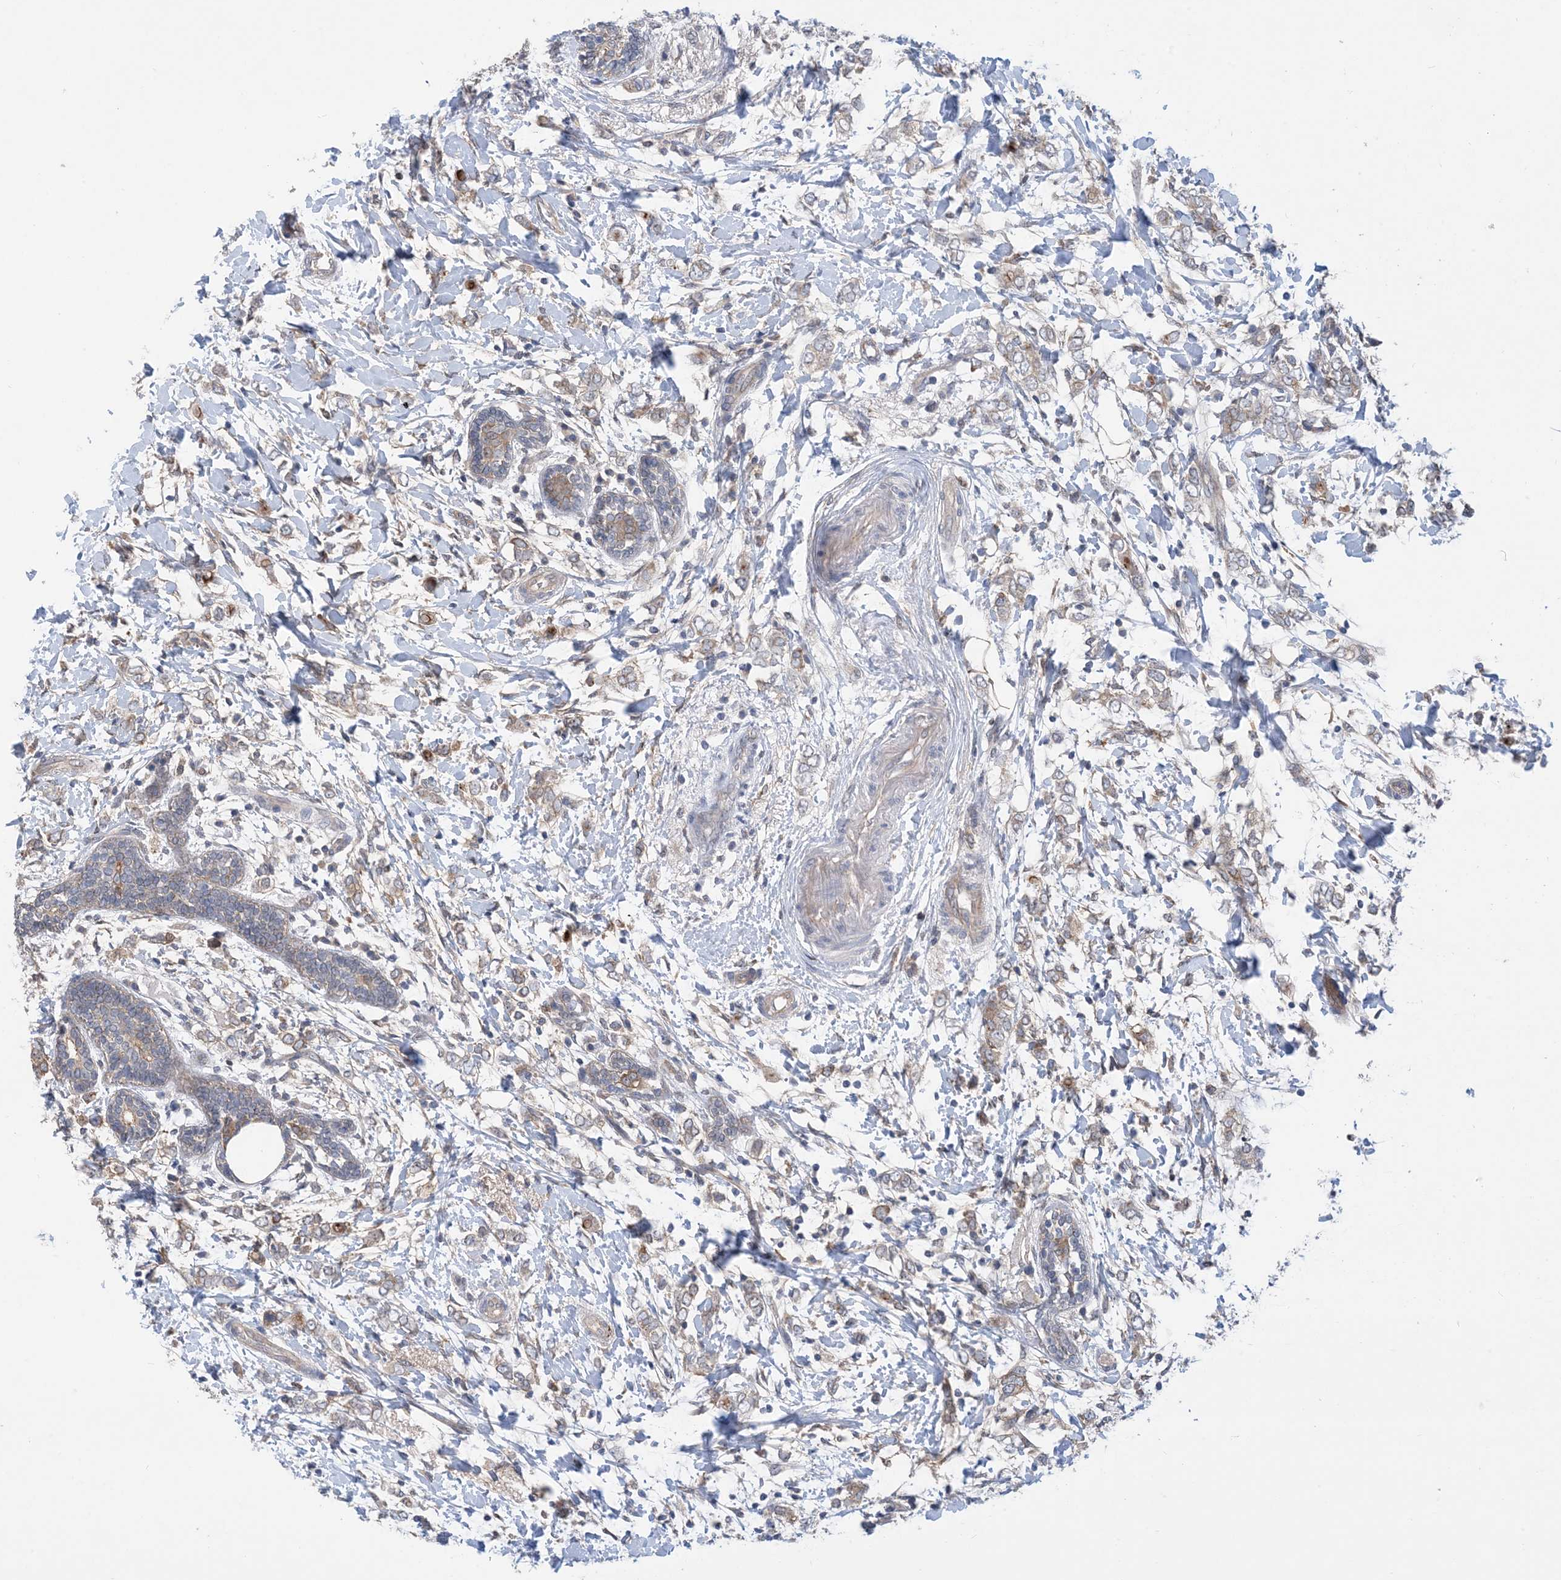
{"staining": {"intensity": "weak", "quantity": "25%-75%", "location": "cytoplasmic/membranous"}, "tissue": "breast cancer", "cell_type": "Tumor cells", "image_type": "cancer", "snomed": [{"axis": "morphology", "description": "Normal tissue, NOS"}, {"axis": "morphology", "description": "Lobular carcinoma"}, {"axis": "topography", "description": "Breast"}], "caption": "An immunohistochemistry photomicrograph of neoplastic tissue is shown. Protein staining in brown shows weak cytoplasmic/membranous positivity in lobular carcinoma (breast) within tumor cells.", "gene": "EHBP1", "patient": {"sex": "female", "age": 47}}